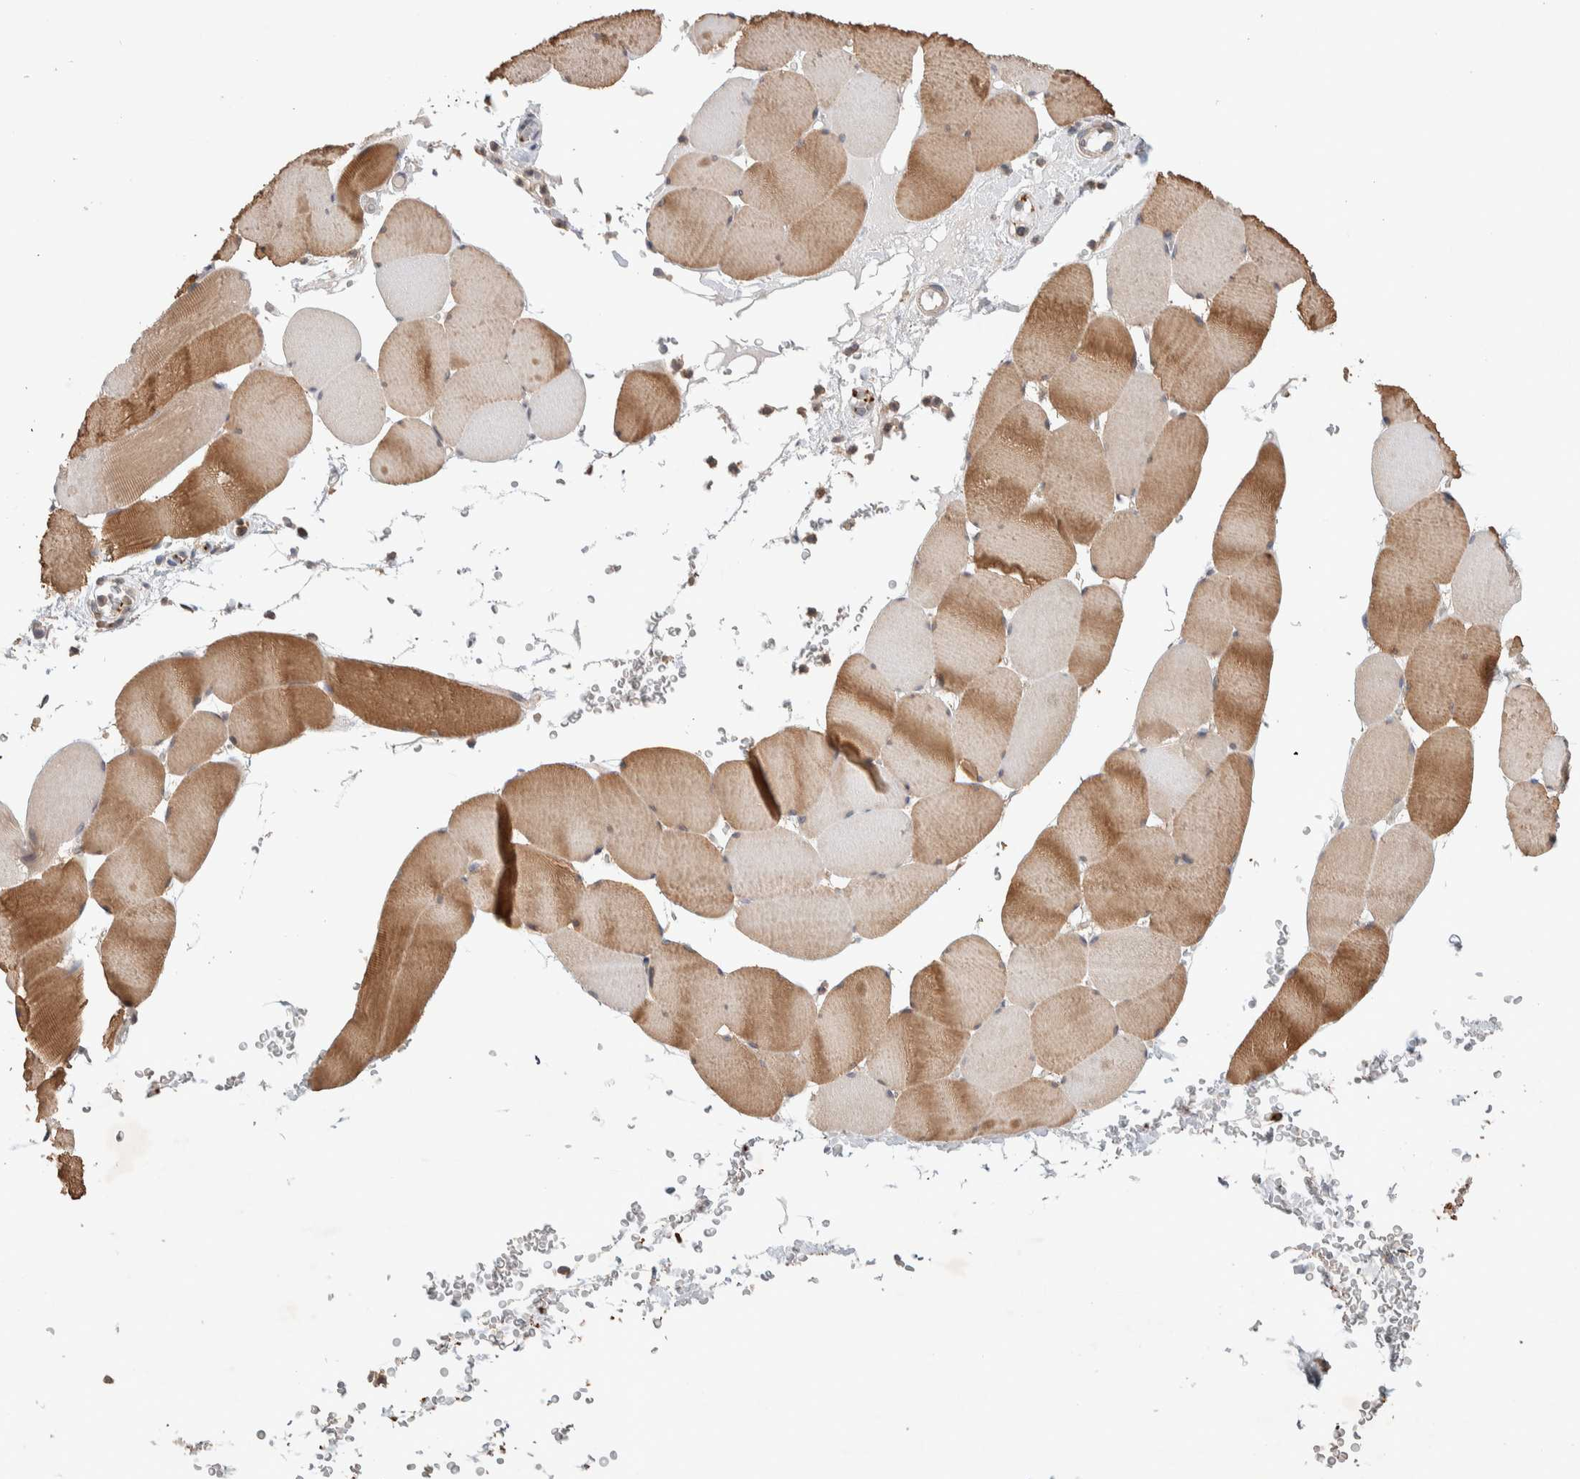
{"staining": {"intensity": "moderate", "quantity": ">75%", "location": "cytoplasmic/membranous"}, "tissue": "skeletal muscle", "cell_type": "Myocytes", "image_type": "normal", "snomed": [{"axis": "morphology", "description": "Normal tissue, NOS"}, {"axis": "topography", "description": "Skeletal muscle"}], "caption": "Immunohistochemistry (IHC) (DAB (3,3'-diaminobenzidine)) staining of benign skeletal muscle displays moderate cytoplasmic/membranous protein staining in approximately >75% of myocytes.", "gene": "DEPTOR", "patient": {"sex": "male", "age": 62}}